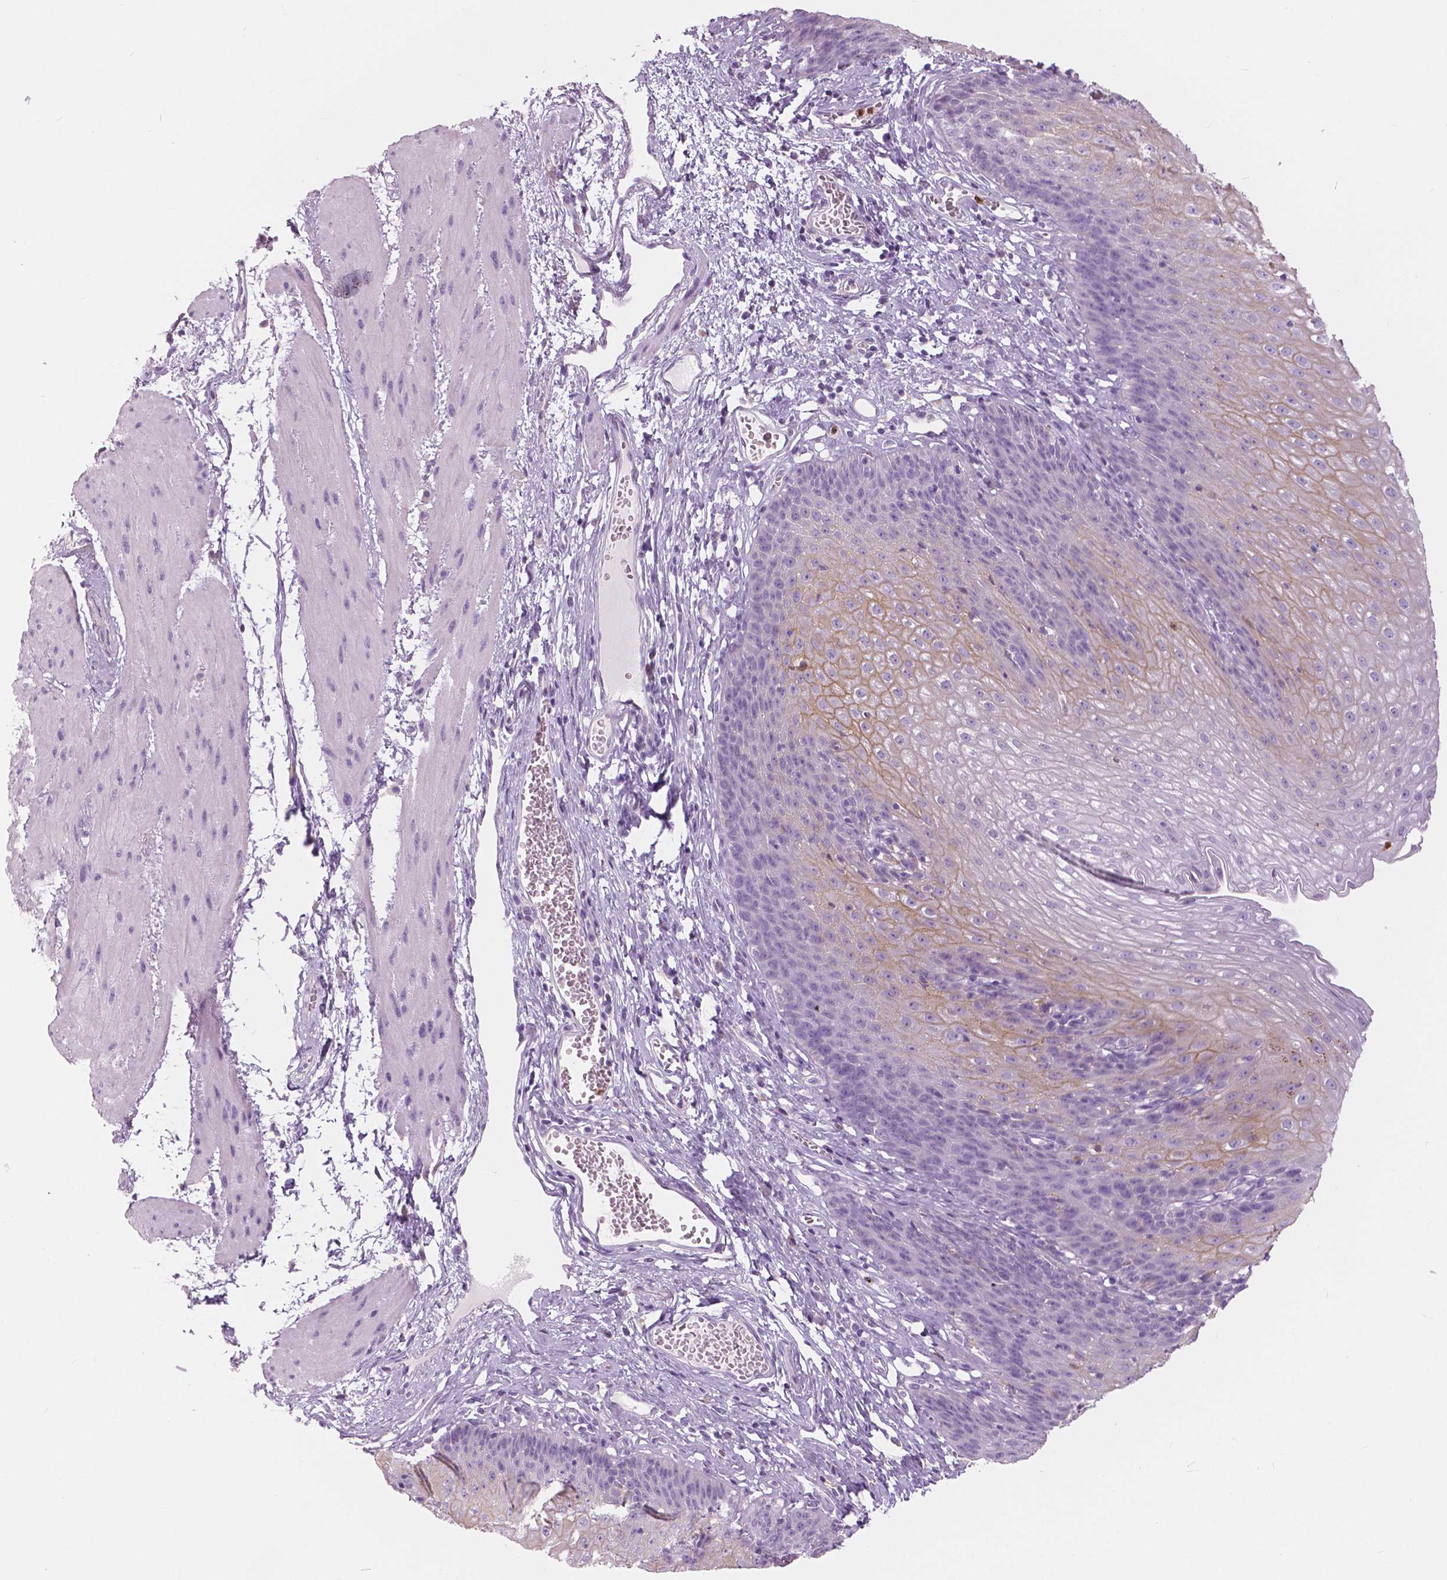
{"staining": {"intensity": "weak", "quantity": "25%-75%", "location": "cytoplasmic/membranous"}, "tissue": "esophagus", "cell_type": "Squamous epithelial cells", "image_type": "normal", "snomed": [{"axis": "morphology", "description": "Normal tissue, NOS"}, {"axis": "topography", "description": "Esophagus"}], "caption": "Normal esophagus reveals weak cytoplasmic/membranous staining in approximately 25%-75% of squamous epithelial cells.", "gene": "CXCR2", "patient": {"sex": "male", "age": 72}}